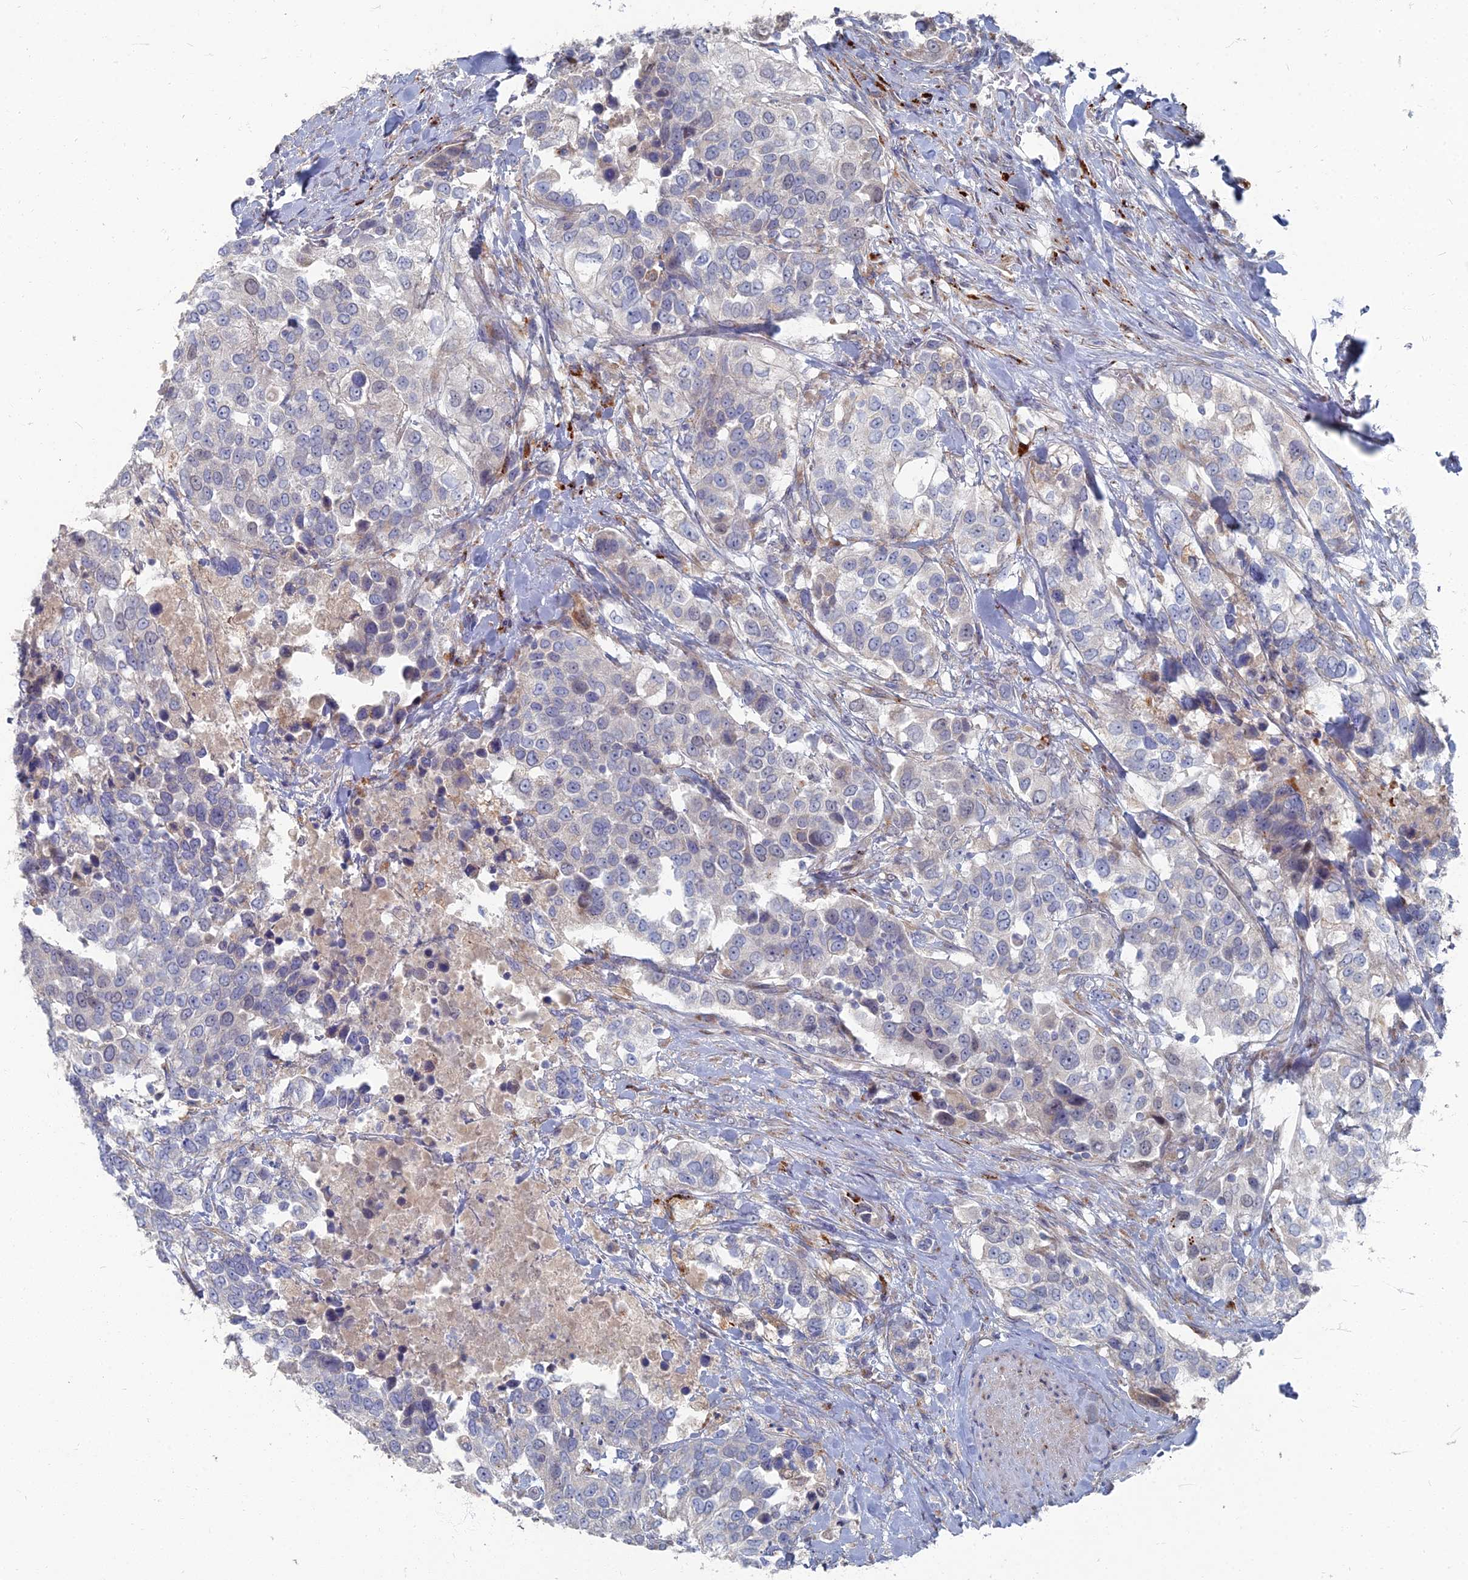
{"staining": {"intensity": "negative", "quantity": "none", "location": "none"}, "tissue": "urothelial cancer", "cell_type": "Tumor cells", "image_type": "cancer", "snomed": [{"axis": "morphology", "description": "Urothelial carcinoma, High grade"}, {"axis": "topography", "description": "Urinary bladder"}], "caption": "High power microscopy histopathology image of an immunohistochemistry (IHC) image of high-grade urothelial carcinoma, revealing no significant positivity in tumor cells.", "gene": "TMEM128", "patient": {"sex": "female", "age": 80}}